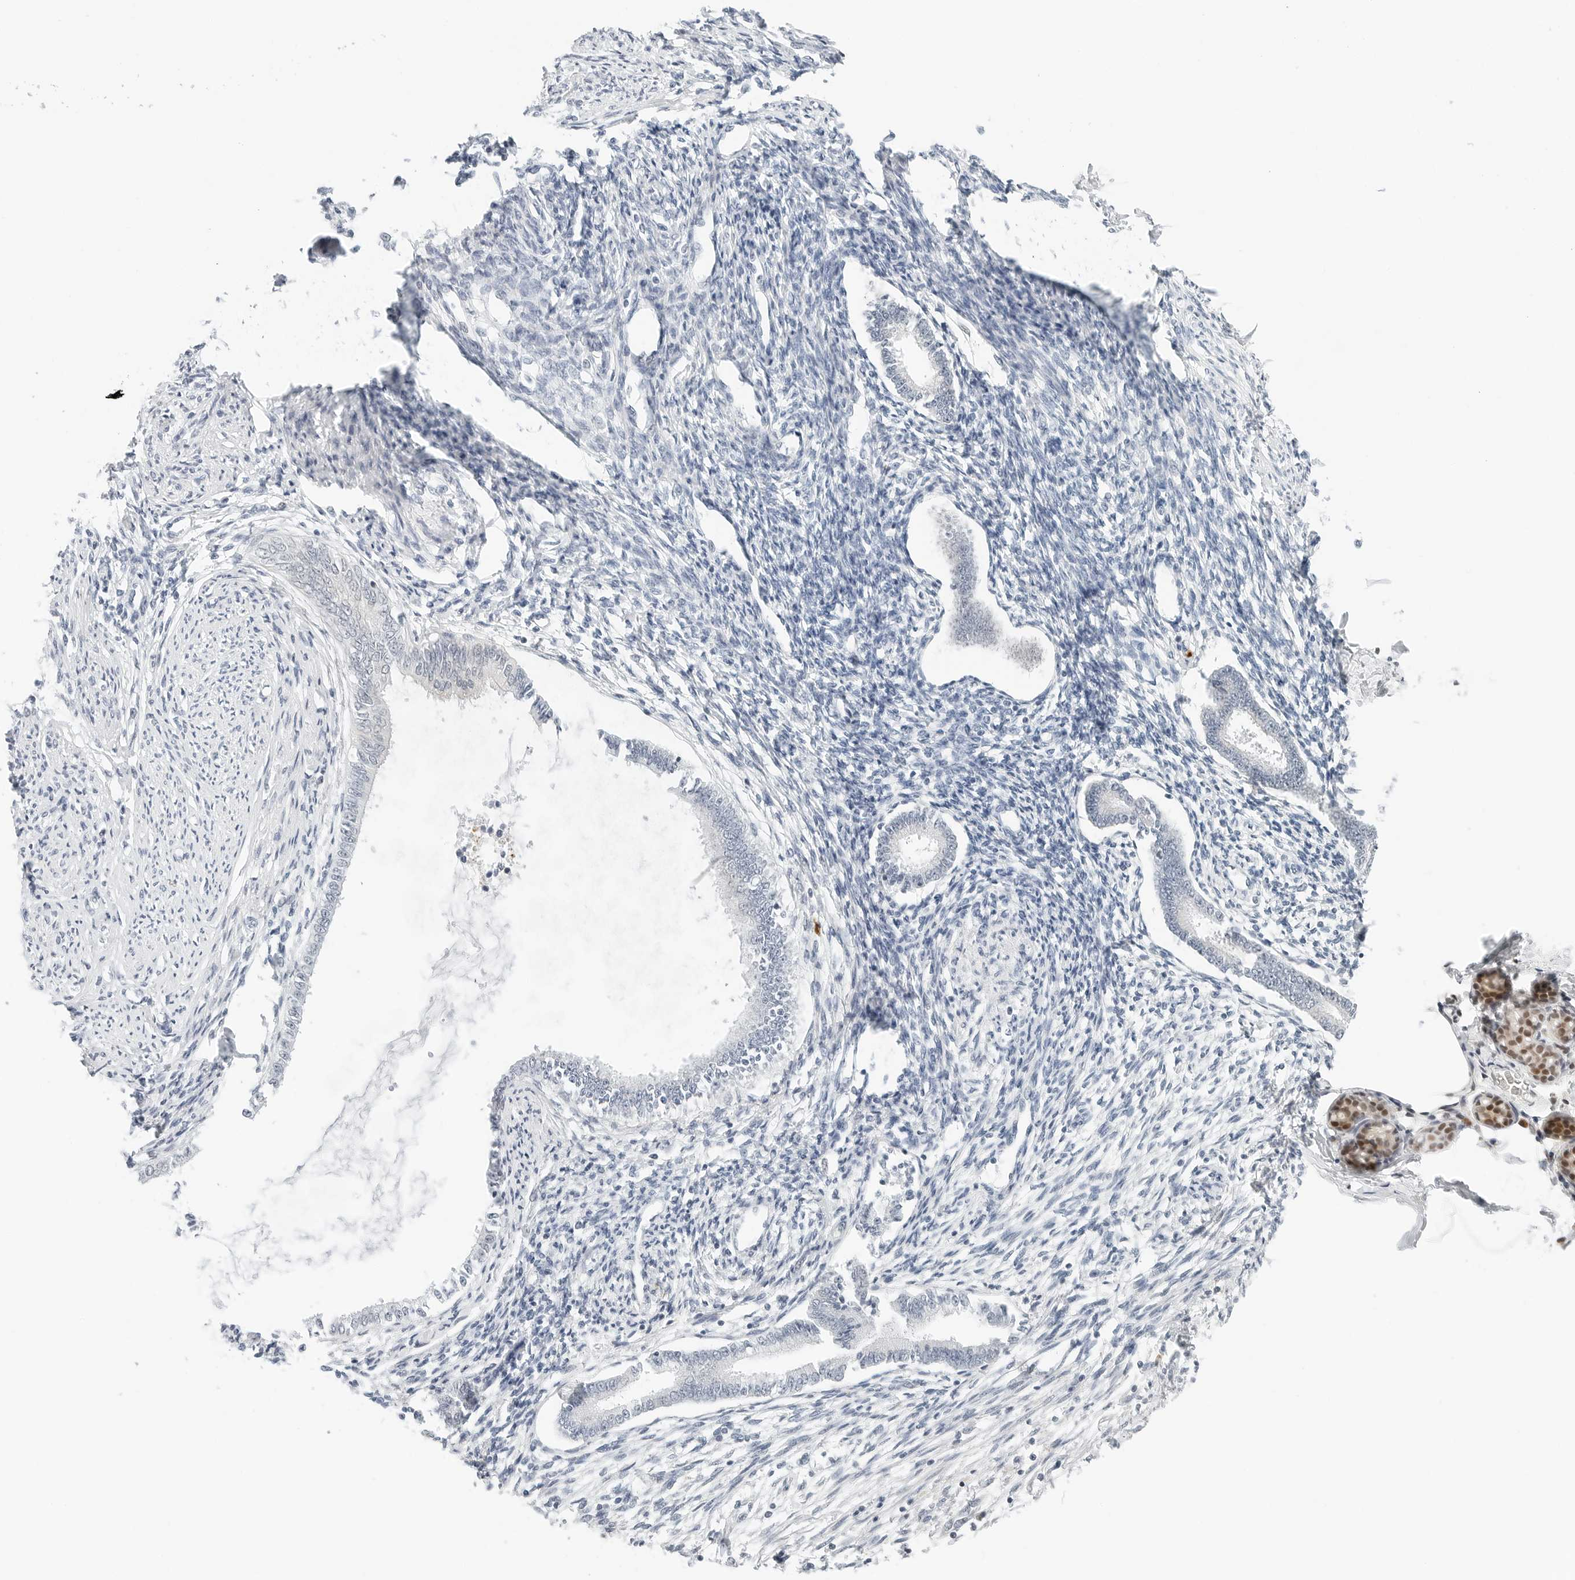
{"staining": {"intensity": "negative", "quantity": "none", "location": "none"}, "tissue": "endometrium", "cell_type": "Cells in endometrial stroma", "image_type": "normal", "snomed": [{"axis": "morphology", "description": "Normal tissue, NOS"}, {"axis": "topography", "description": "Endometrium"}], "caption": "A photomicrograph of endometrium stained for a protein shows no brown staining in cells in endometrial stroma. (DAB immunohistochemistry (IHC) with hematoxylin counter stain).", "gene": "PARP10", "patient": {"sex": "female", "age": 56}}